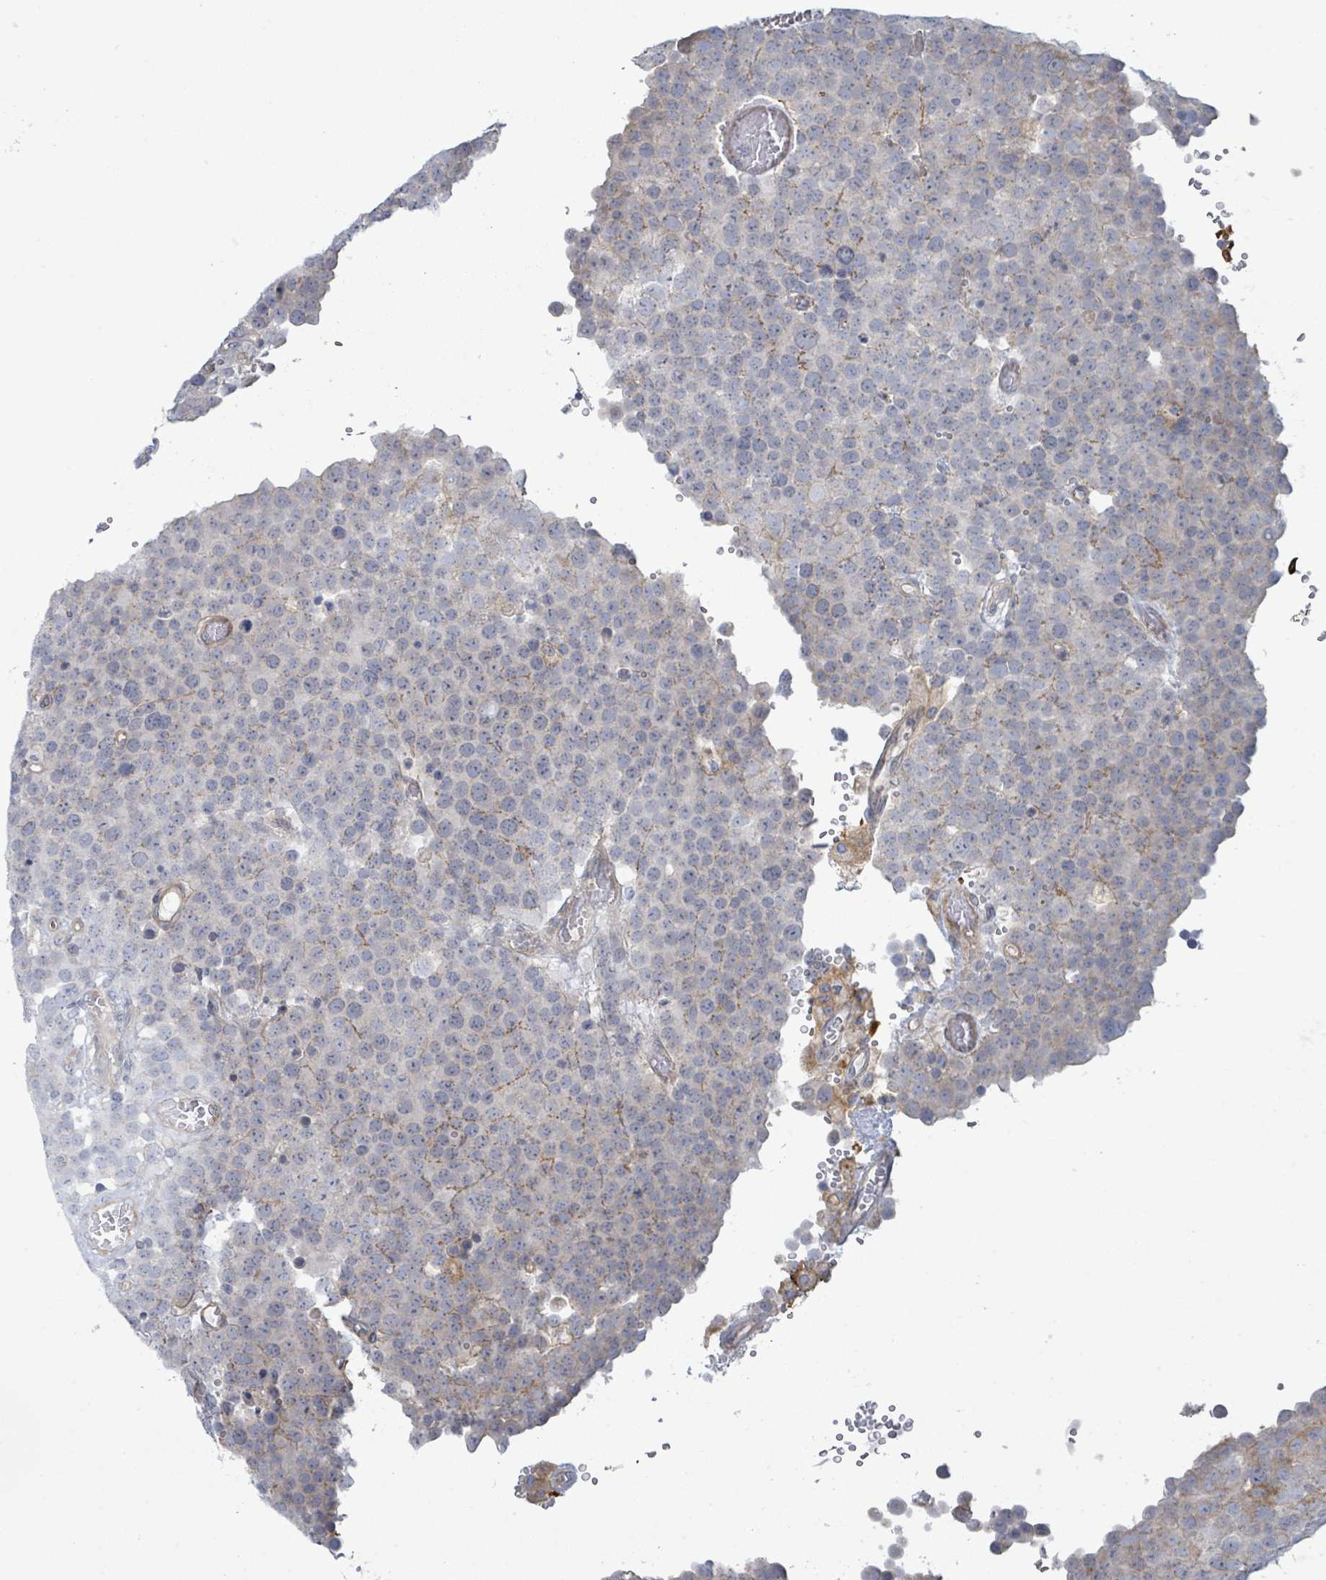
{"staining": {"intensity": "negative", "quantity": "none", "location": "none"}, "tissue": "testis cancer", "cell_type": "Tumor cells", "image_type": "cancer", "snomed": [{"axis": "morphology", "description": "Normal tissue, NOS"}, {"axis": "morphology", "description": "Seminoma, NOS"}, {"axis": "topography", "description": "Testis"}], "caption": "There is no significant staining in tumor cells of testis seminoma.", "gene": "COL13A1", "patient": {"sex": "male", "age": 71}}